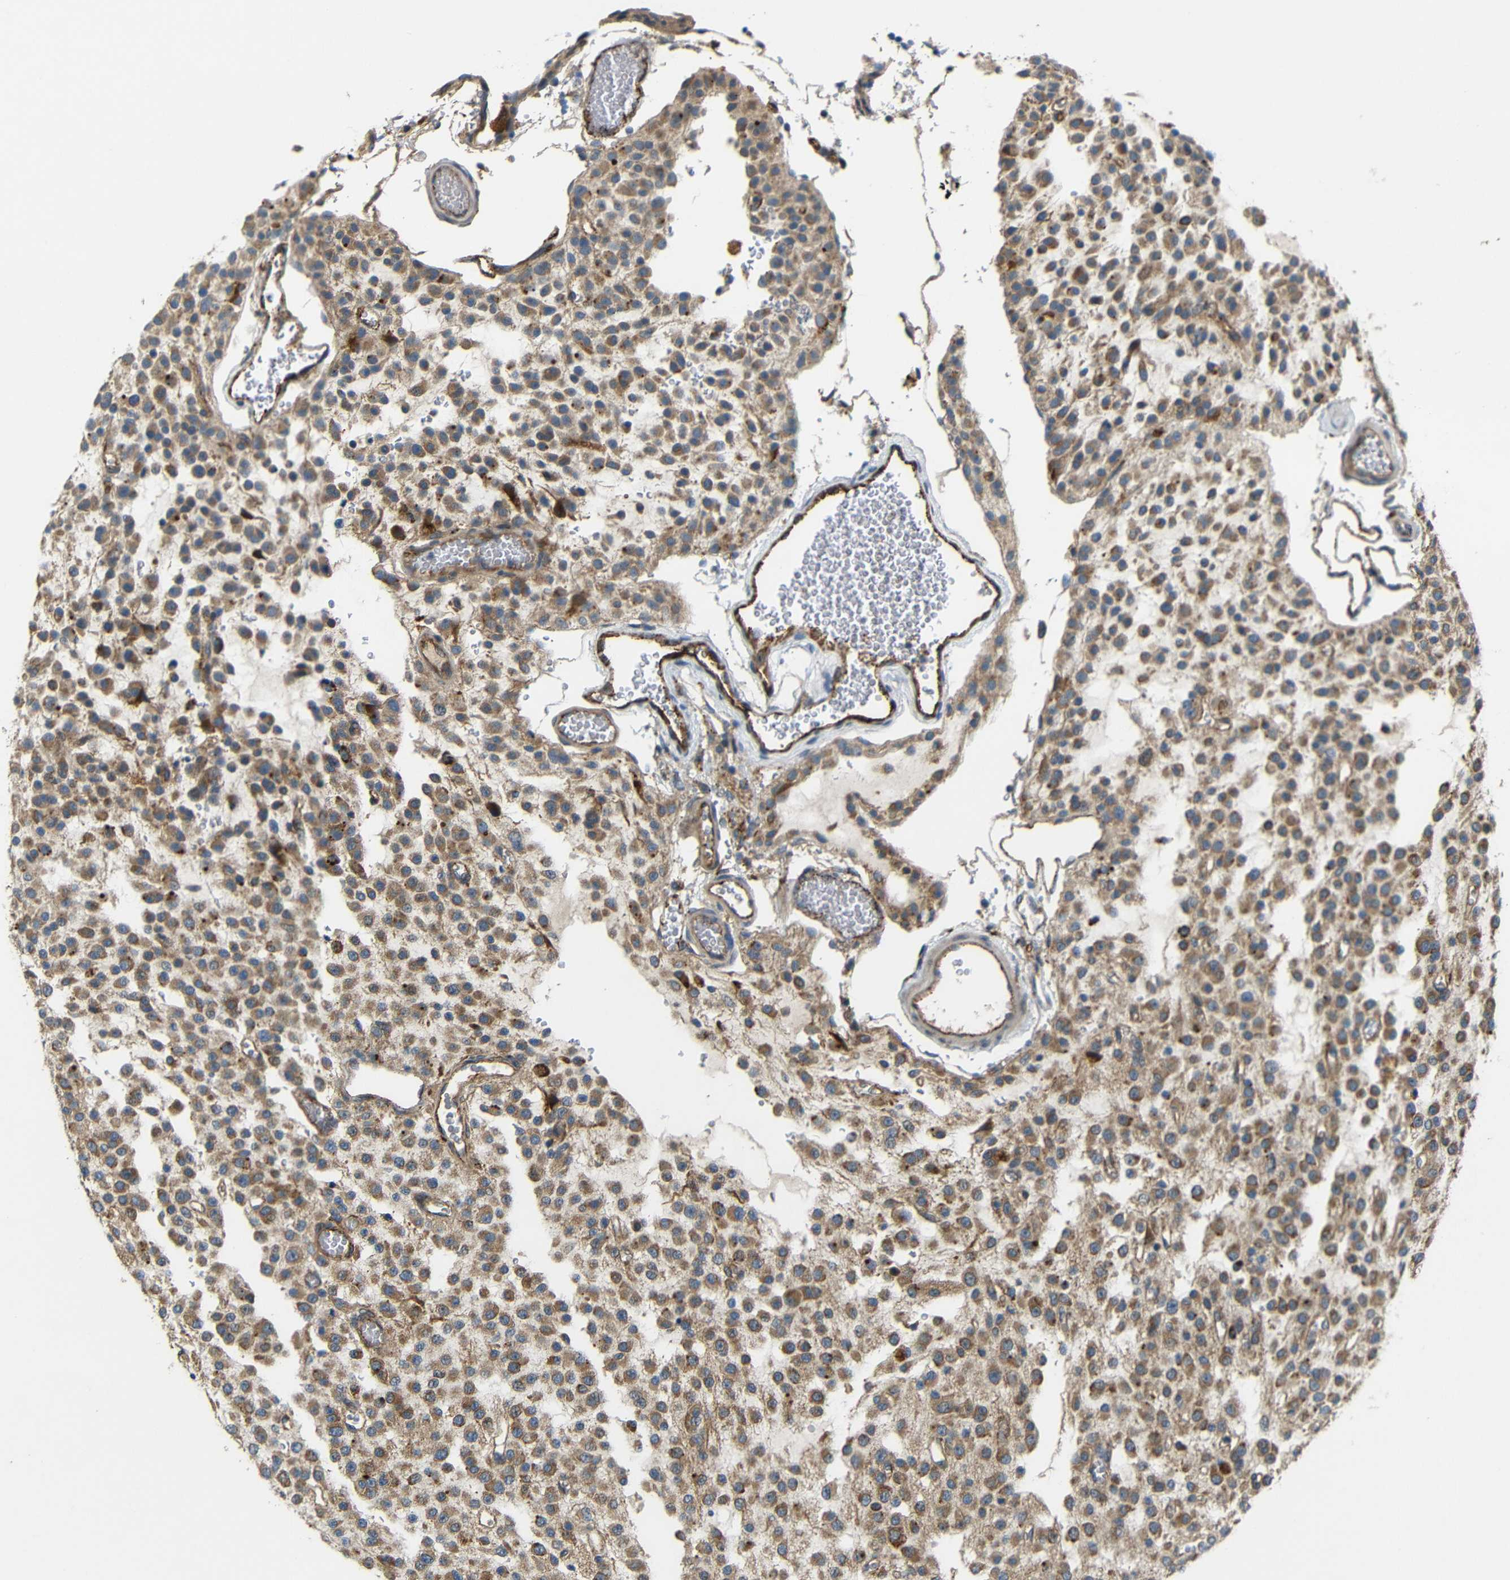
{"staining": {"intensity": "moderate", "quantity": ">75%", "location": "cytoplasmic/membranous"}, "tissue": "glioma", "cell_type": "Tumor cells", "image_type": "cancer", "snomed": [{"axis": "morphology", "description": "Glioma, malignant, Low grade"}, {"axis": "topography", "description": "Brain"}], "caption": "Protein staining of malignant low-grade glioma tissue shows moderate cytoplasmic/membranous expression in approximately >75% of tumor cells.", "gene": "ATP7A", "patient": {"sex": "male", "age": 38}}